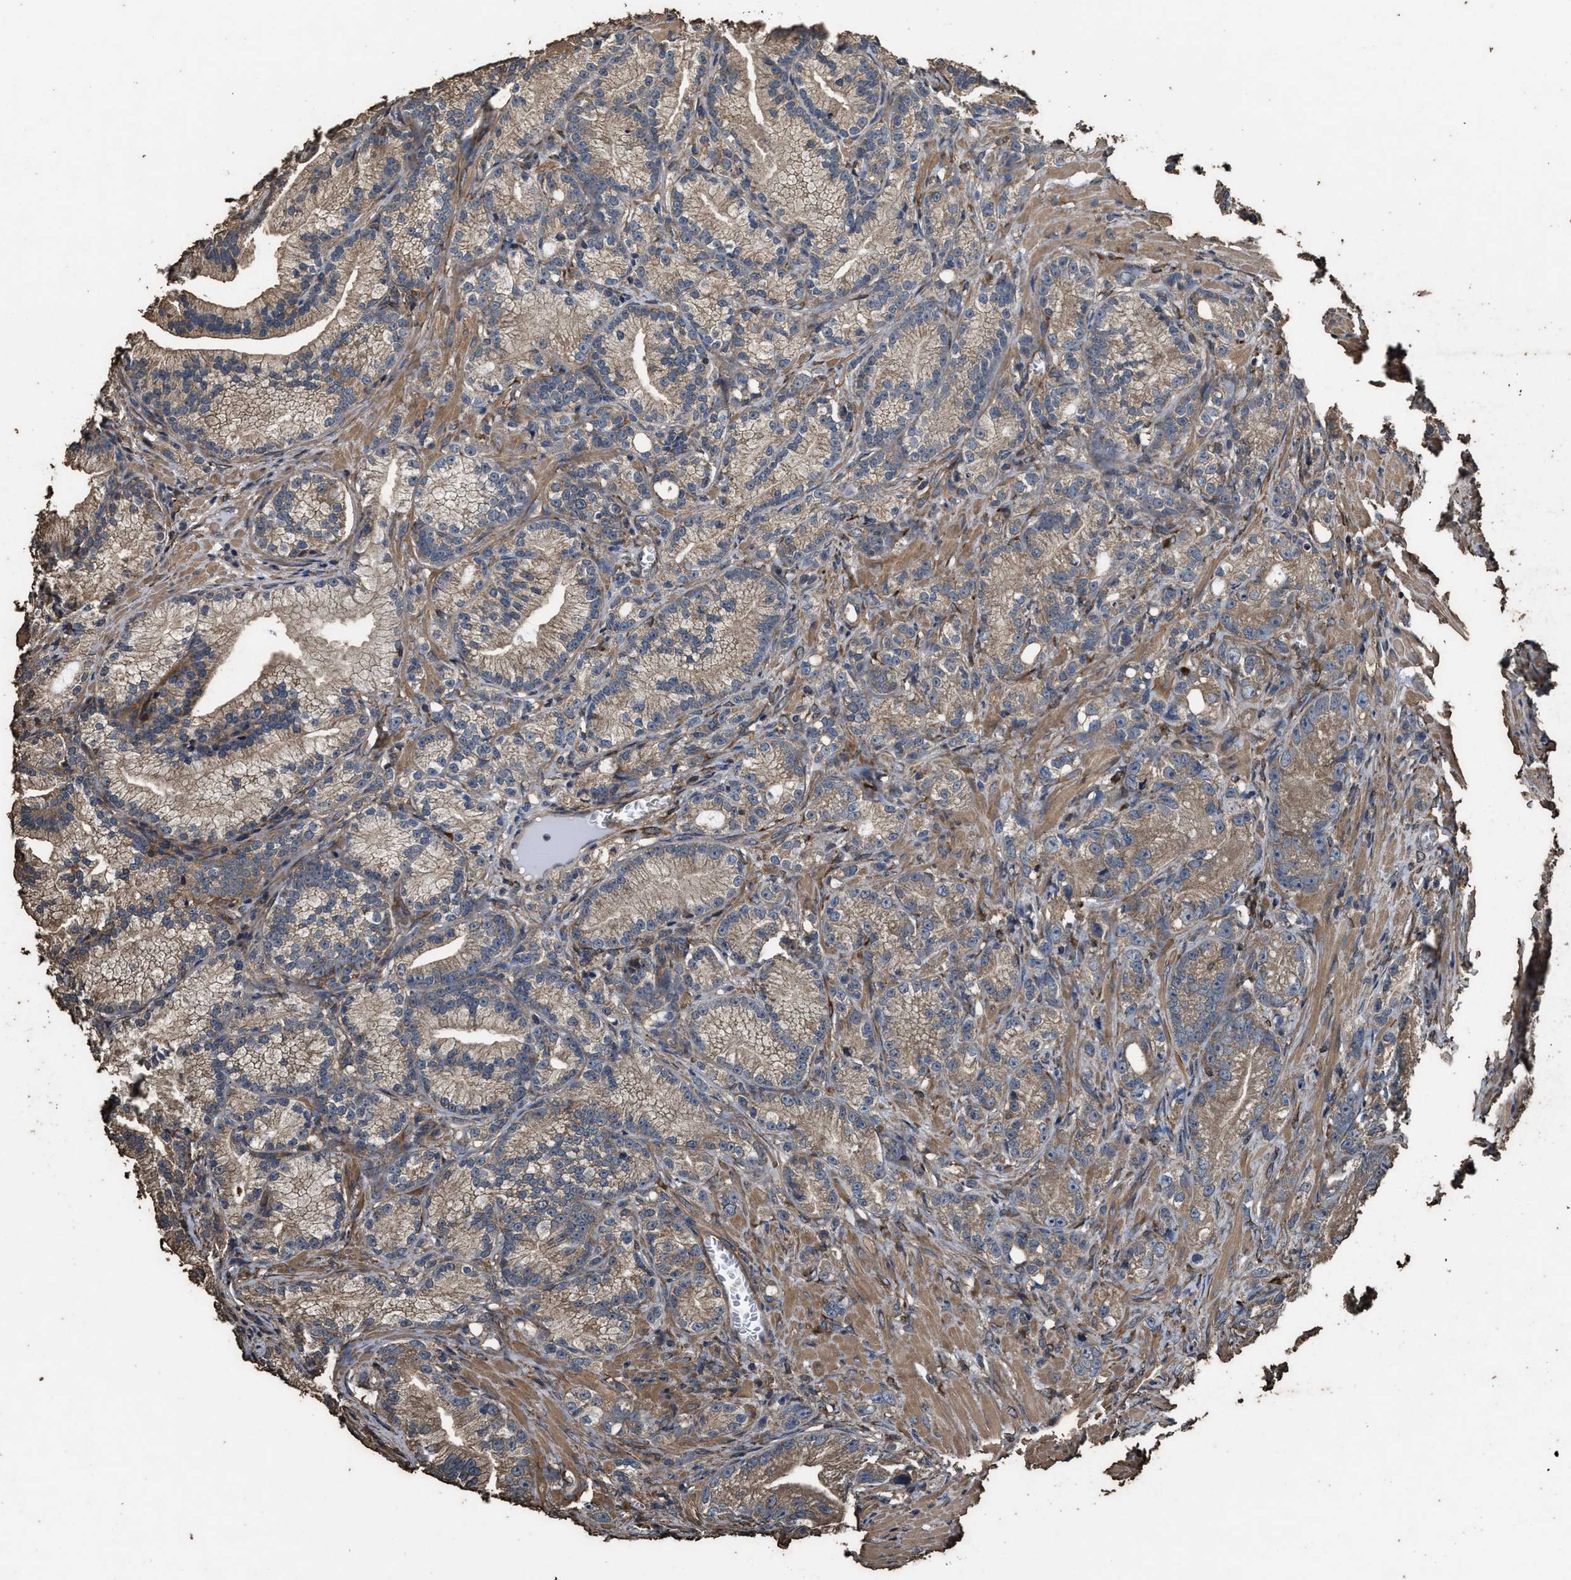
{"staining": {"intensity": "moderate", "quantity": ">75%", "location": "cytoplasmic/membranous"}, "tissue": "prostate cancer", "cell_type": "Tumor cells", "image_type": "cancer", "snomed": [{"axis": "morphology", "description": "Adenocarcinoma, Low grade"}, {"axis": "topography", "description": "Prostate"}], "caption": "This image exhibits adenocarcinoma (low-grade) (prostate) stained with immunohistochemistry (IHC) to label a protein in brown. The cytoplasmic/membranous of tumor cells show moderate positivity for the protein. Nuclei are counter-stained blue.", "gene": "ZMYND19", "patient": {"sex": "male", "age": 89}}